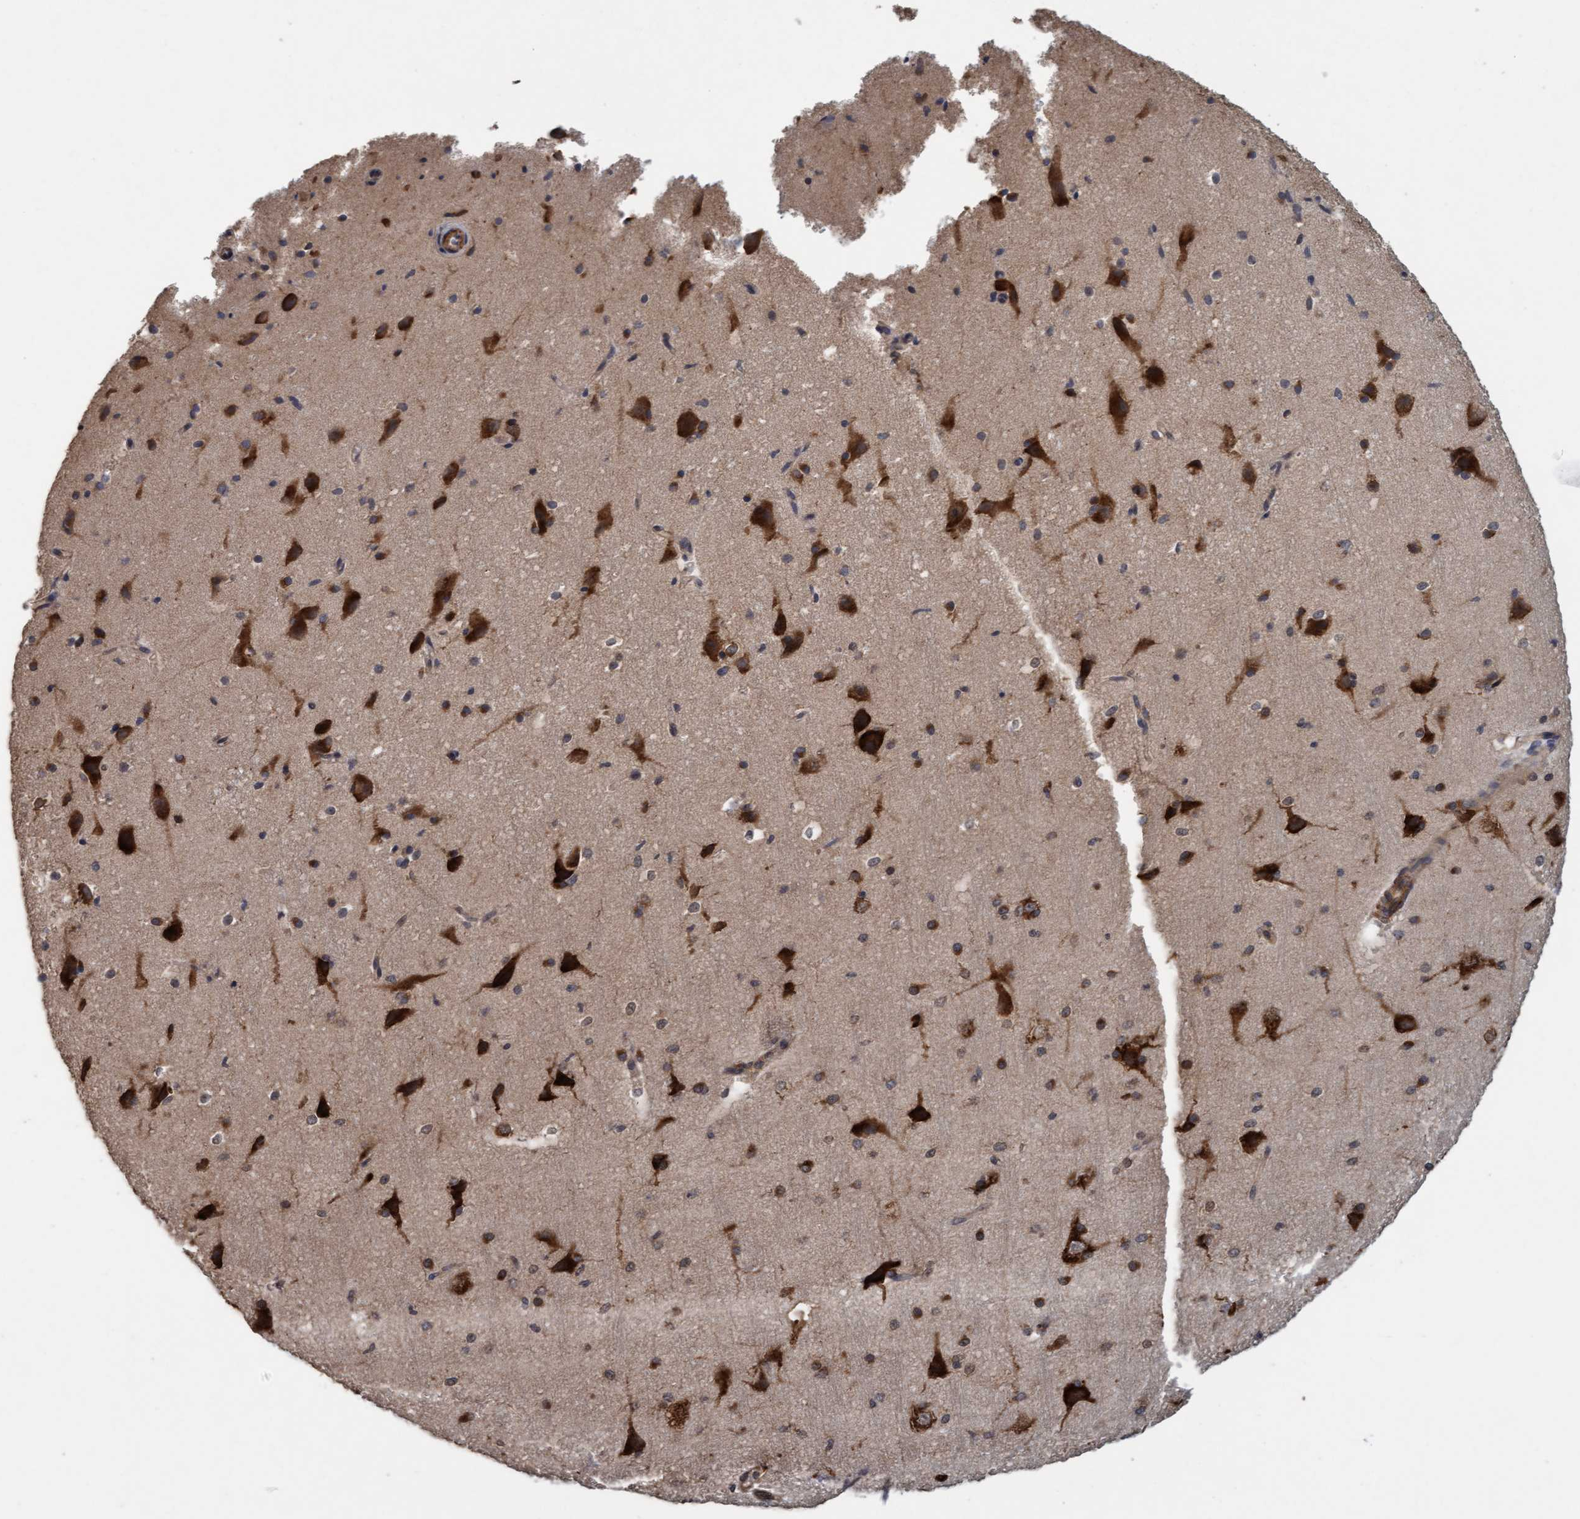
{"staining": {"intensity": "moderate", "quantity": ">75%", "location": "cytoplasmic/membranous"}, "tissue": "cerebral cortex", "cell_type": "Endothelial cells", "image_type": "normal", "snomed": [{"axis": "morphology", "description": "Normal tissue, NOS"}, {"axis": "morphology", "description": "Developmental malformation"}, {"axis": "topography", "description": "Cerebral cortex"}], "caption": "Endothelial cells reveal medium levels of moderate cytoplasmic/membranous staining in about >75% of cells in benign human cerebral cortex.", "gene": "FXR2", "patient": {"sex": "female", "age": 30}}